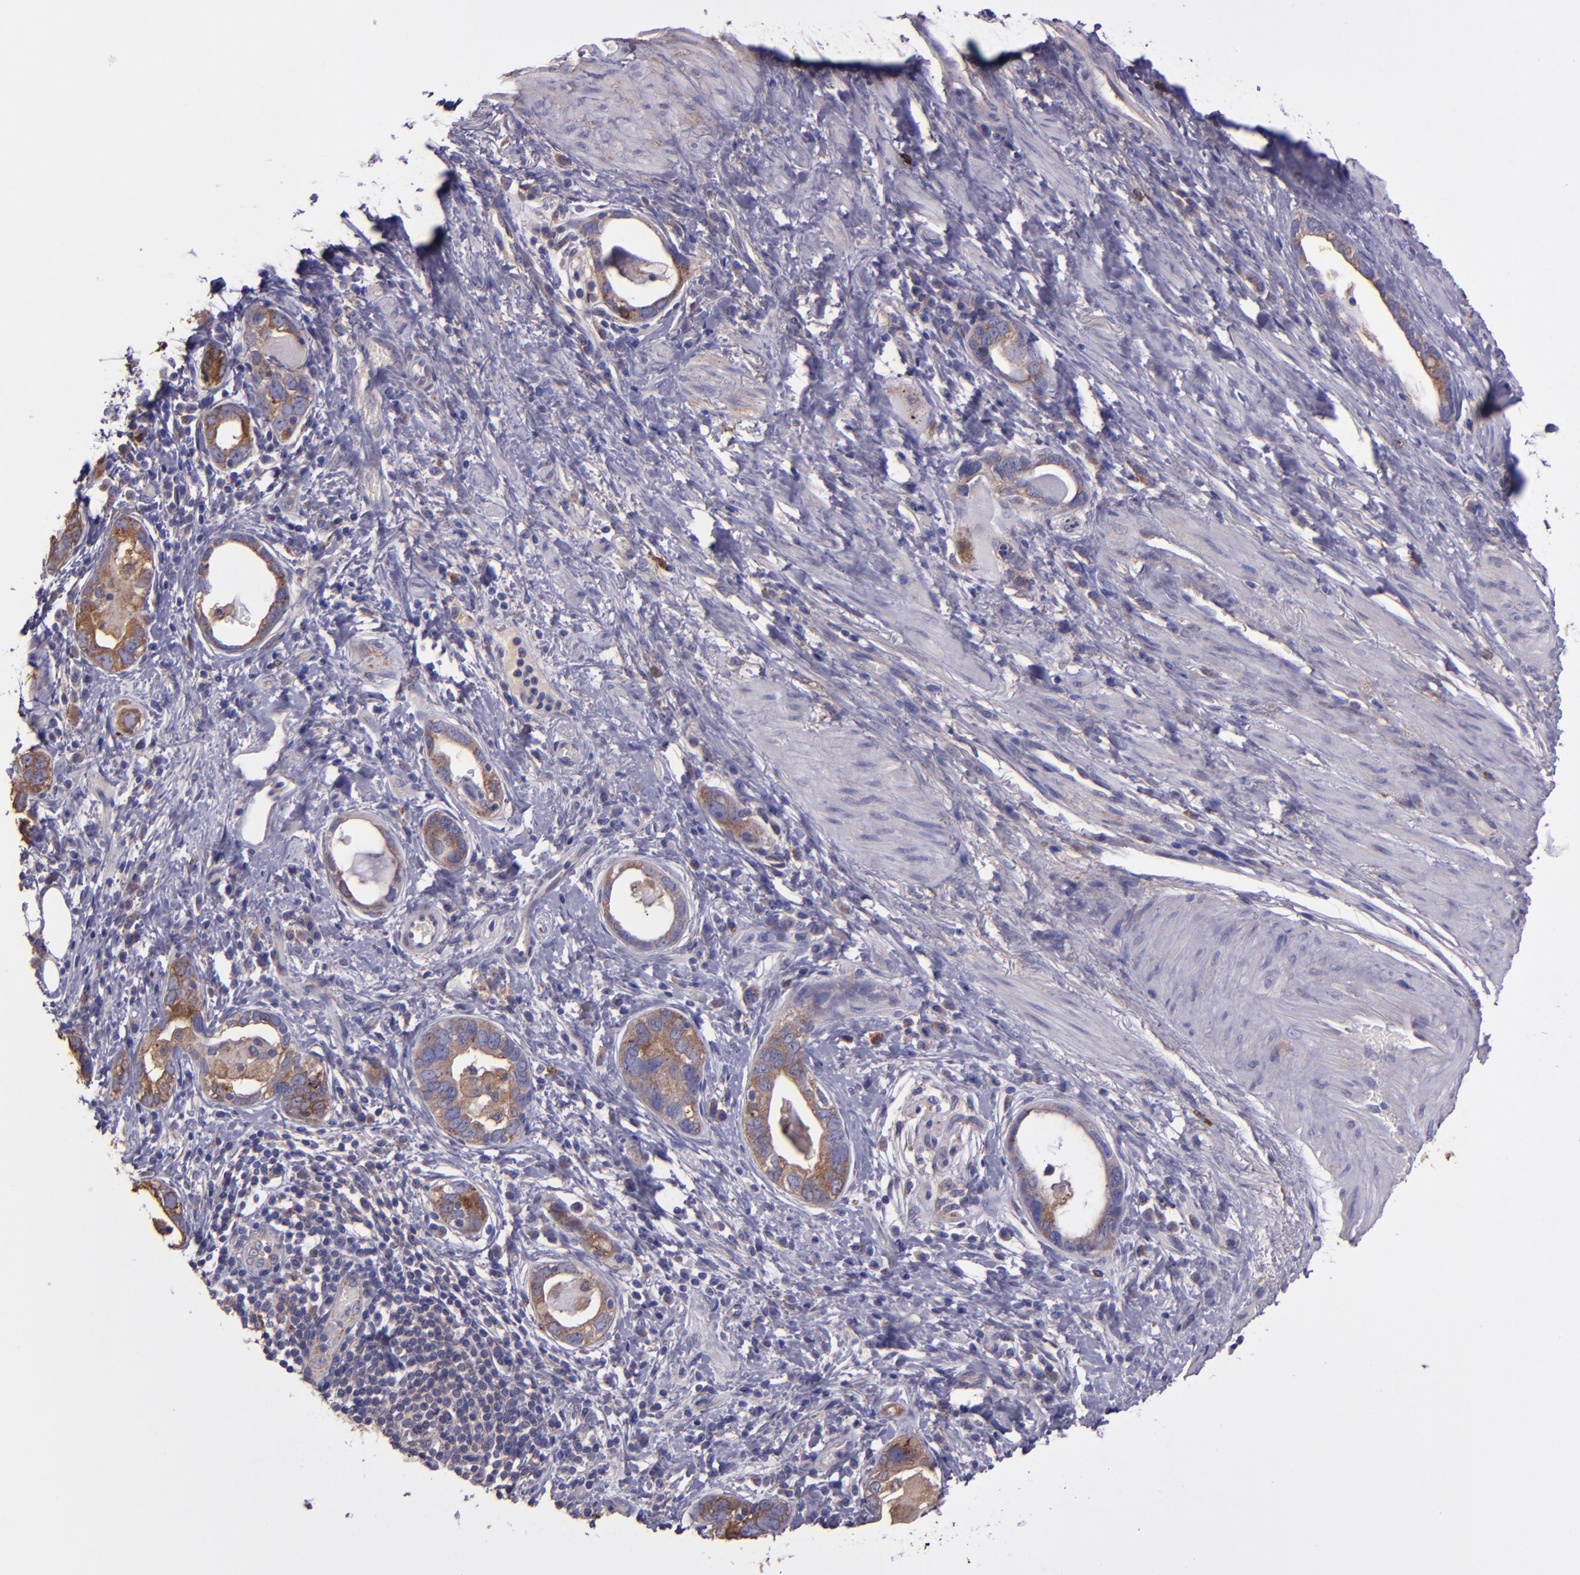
{"staining": {"intensity": "weak", "quantity": ">75%", "location": "cytoplasmic/membranous"}, "tissue": "stomach cancer", "cell_type": "Tumor cells", "image_type": "cancer", "snomed": [{"axis": "morphology", "description": "Adenocarcinoma, NOS"}, {"axis": "topography", "description": "Stomach, lower"}], "caption": "The histopathology image reveals immunohistochemical staining of stomach adenocarcinoma. There is weak cytoplasmic/membranous staining is appreciated in approximately >75% of tumor cells.", "gene": "WASHC1", "patient": {"sex": "female", "age": 93}}